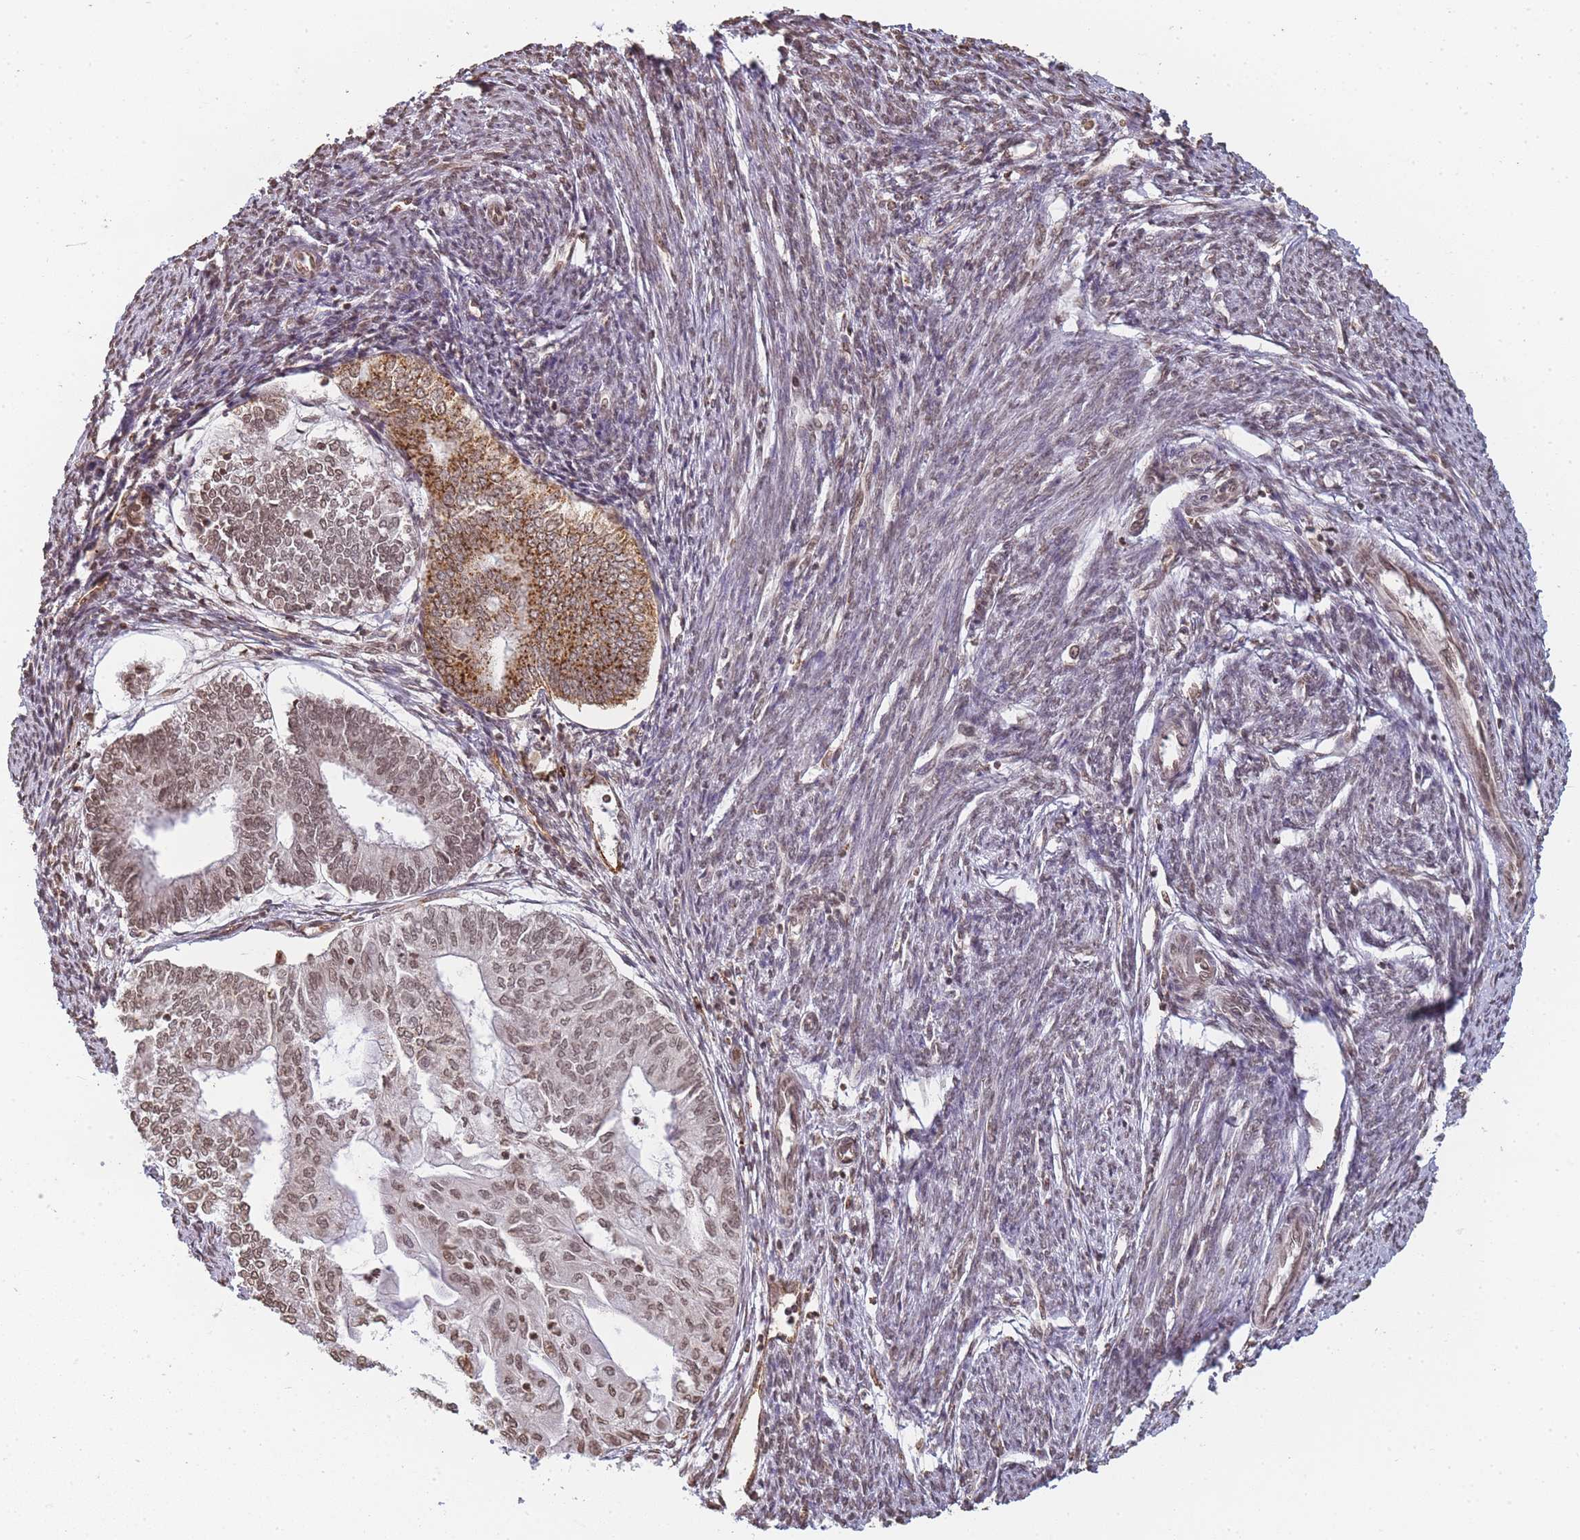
{"staining": {"intensity": "moderate", "quantity": "25%-75%", "location": "nuclear"}, "tissue": "smooth muscle", "cell_type": "Smooth muscle cells", "image_type": "normal", "snomed": [{"axis": "morphology", "description": "Normal tissue, NOS"}, {"axis": "topography", "description": "Smooth muscle"}, {"axis": "topography", "description": "Uterus"}], "caption": "Brown immunohistochemical staining in benign smooth muscle demonstrates moderate nuclear positivity in approximately 25%-75% of smooth muscle cells. The staining was performed using DAB to visualize the protein expression in brown, while the nuclei were stained in blue with hematoxylin (Magnification: 20x).", "gene": "WWTR1", "patient": {"sex": "female", "age": 59}}